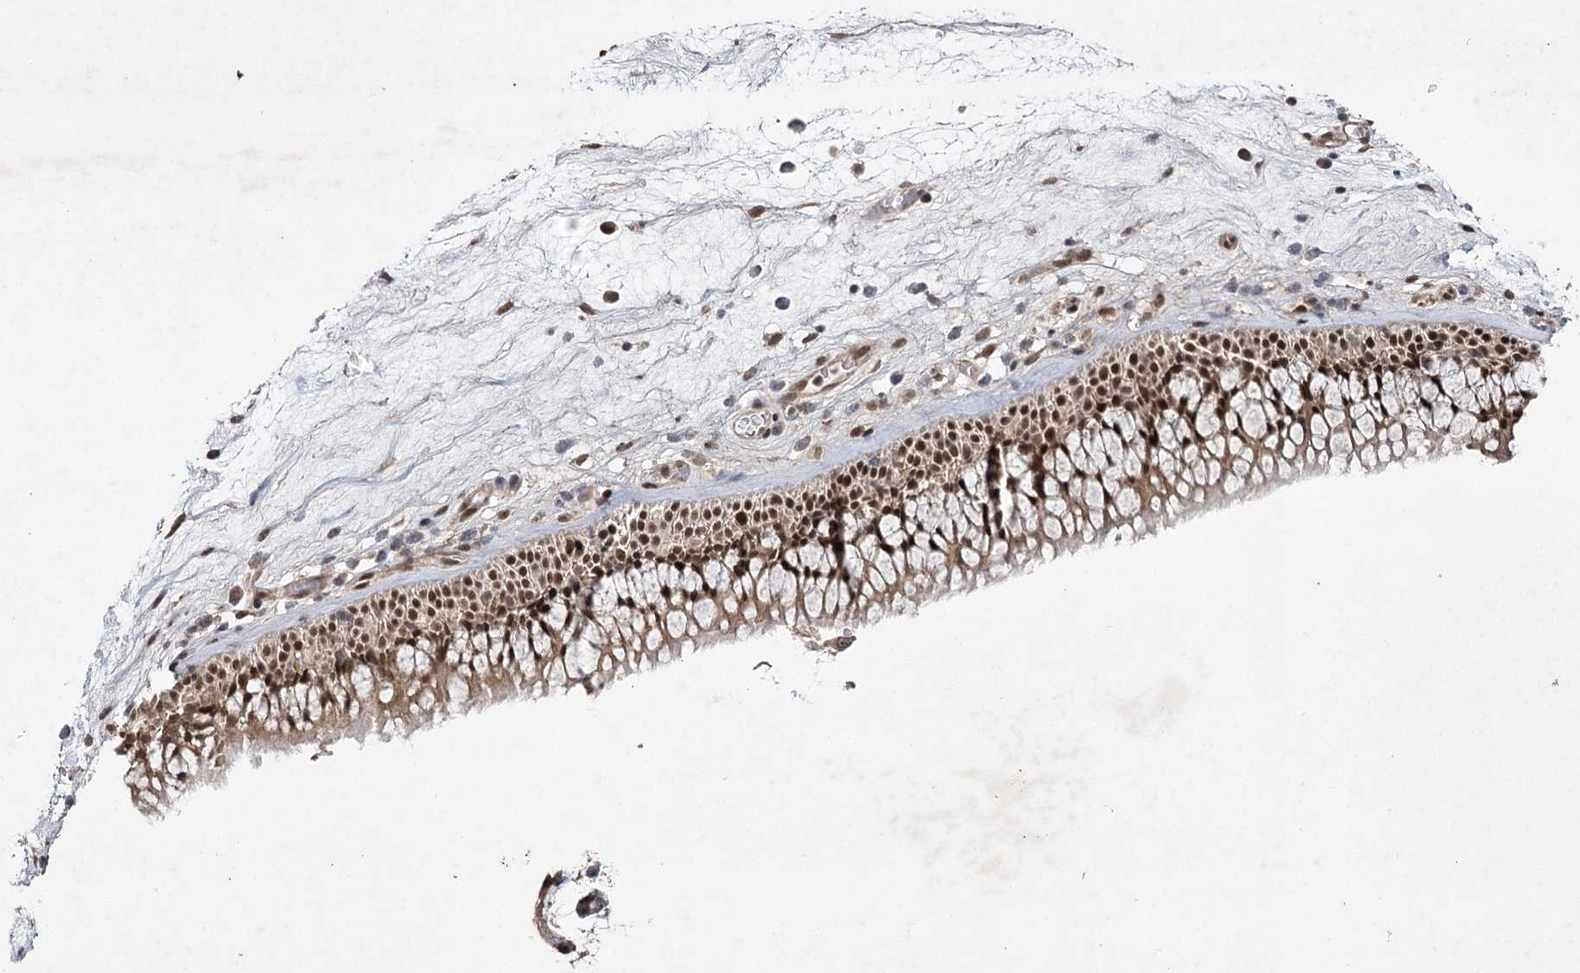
{"staining": {"intensity": "moderate", "quantity": ">75%", "location": "nuclear"}, "tissue": "nasopharynx", "cell_type": "Respiratory epithelial cells", "image_type": "normal", "snomed": [{"axis": "morphology", "description": "Normal tissue, NOS"}, {"axis": "morphology", "description": "Inflammation, NOS"}, {"axis": "morphology", "description": "Malignant melanoma, Metastatic site"}, {"axis": "topography", "description": "Nasopharynx"}], "caption": "High-power microscopy captured an IHC micrograph of unremarkable nasopharynx, revealing moderate nuclear expression in approximately >75% of respiratory epithelial cells.", "gene": "DCUN1D4", "patient": {"sex": "male", "age": 70}}